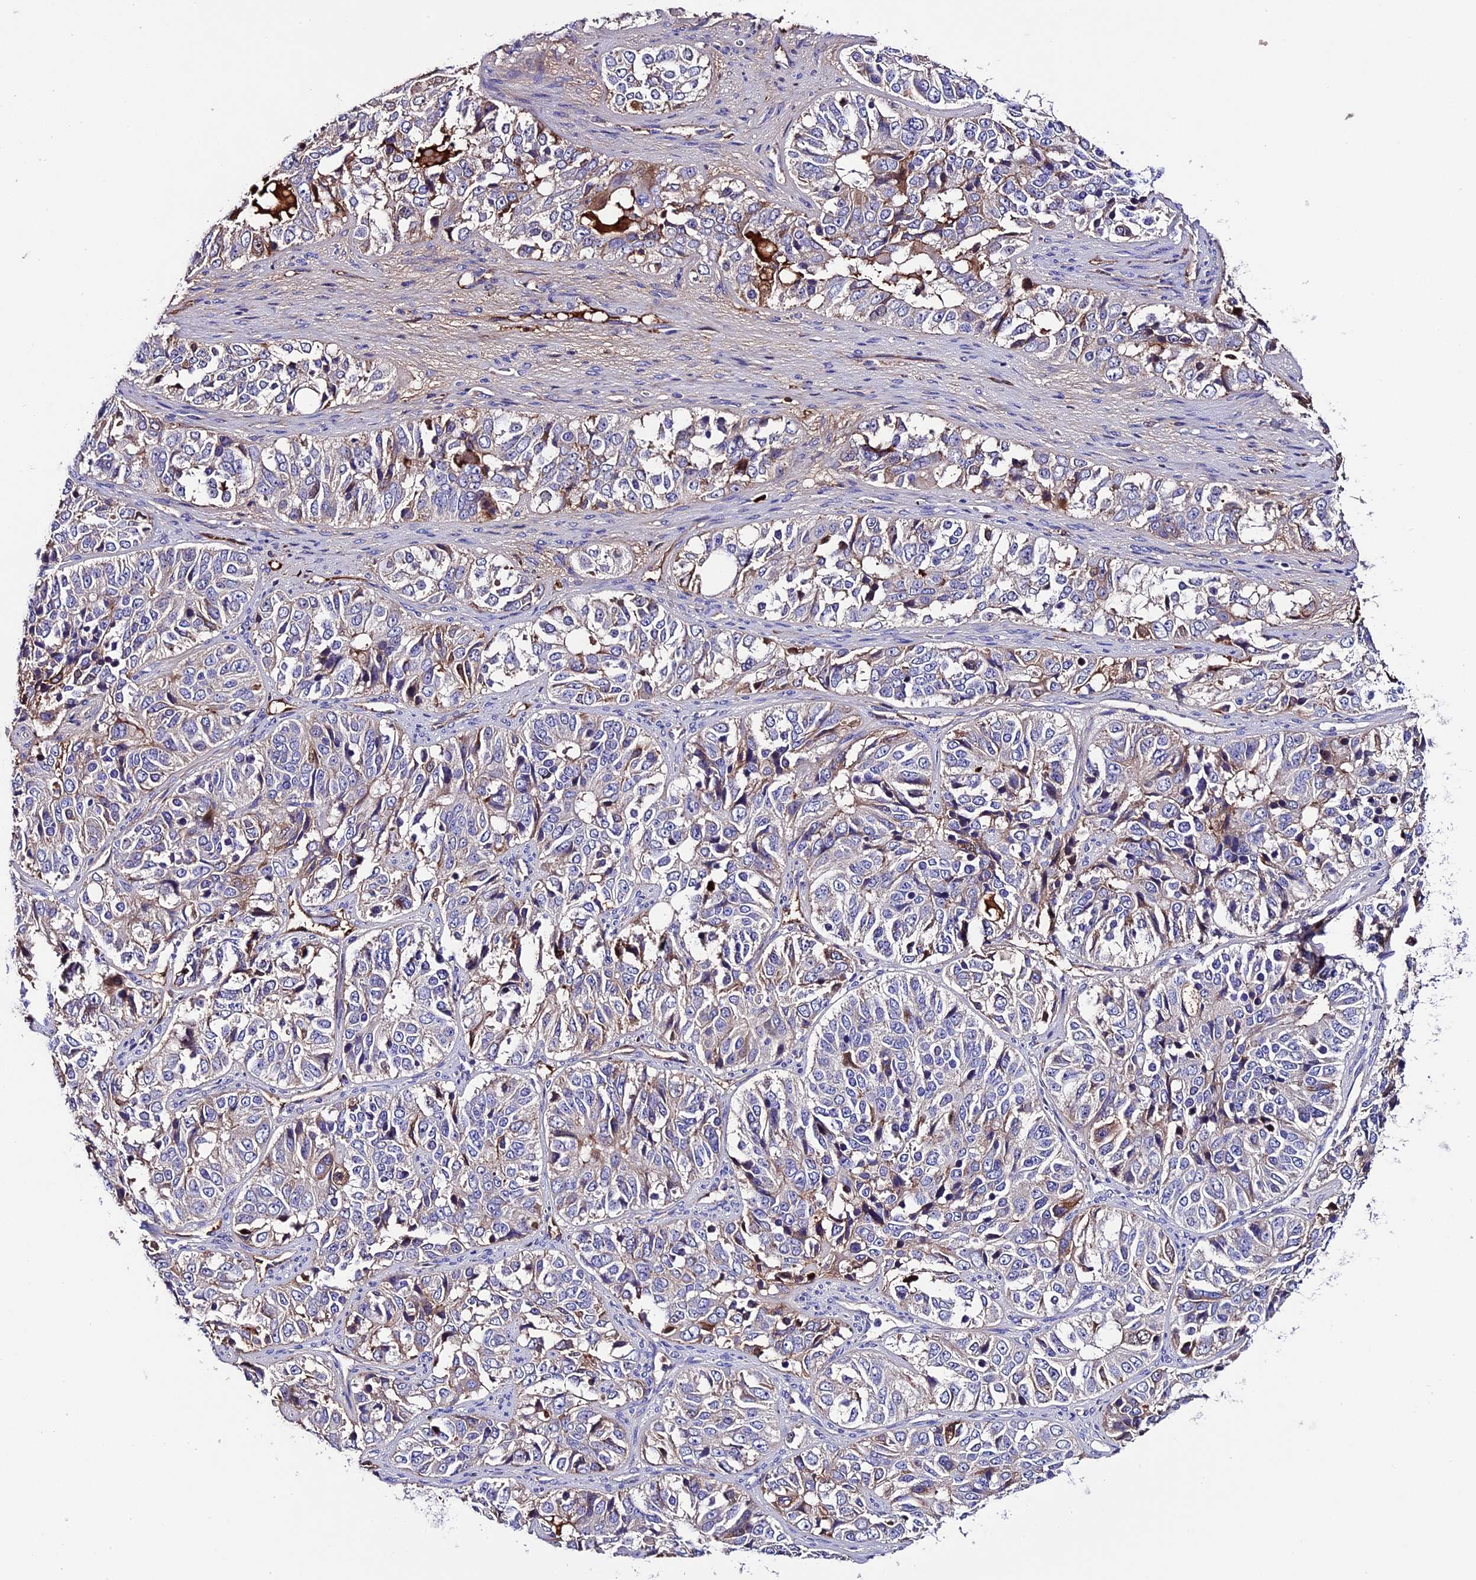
{"staining": {"intensity": "moderate", "quantity": "<25%", "location": "cytoplasmic/membranous"}, "tissue": "ovarian cancer", "cell_type": "Tumor cells", "image_type": "cancer", "snomed": [{"axis": "morphology", "description": "Carcinoma, endometroid"}, {"axis": "topography", "description": "Ovary"}], "caption": "A micrograph of human ovarian cancer stained for a protein displays moderate cytoplasmic/membranous brown staining in tumor cells. The staining was performed using DAB (3,3'-diaminobenzidine) to visualize the protein expression in brown, while the nuclei were stained in blue with hematoxylin (Magnification: 20x).", "gene": "TCP11L2", "patient": {"sex": "female", "age": 51}}